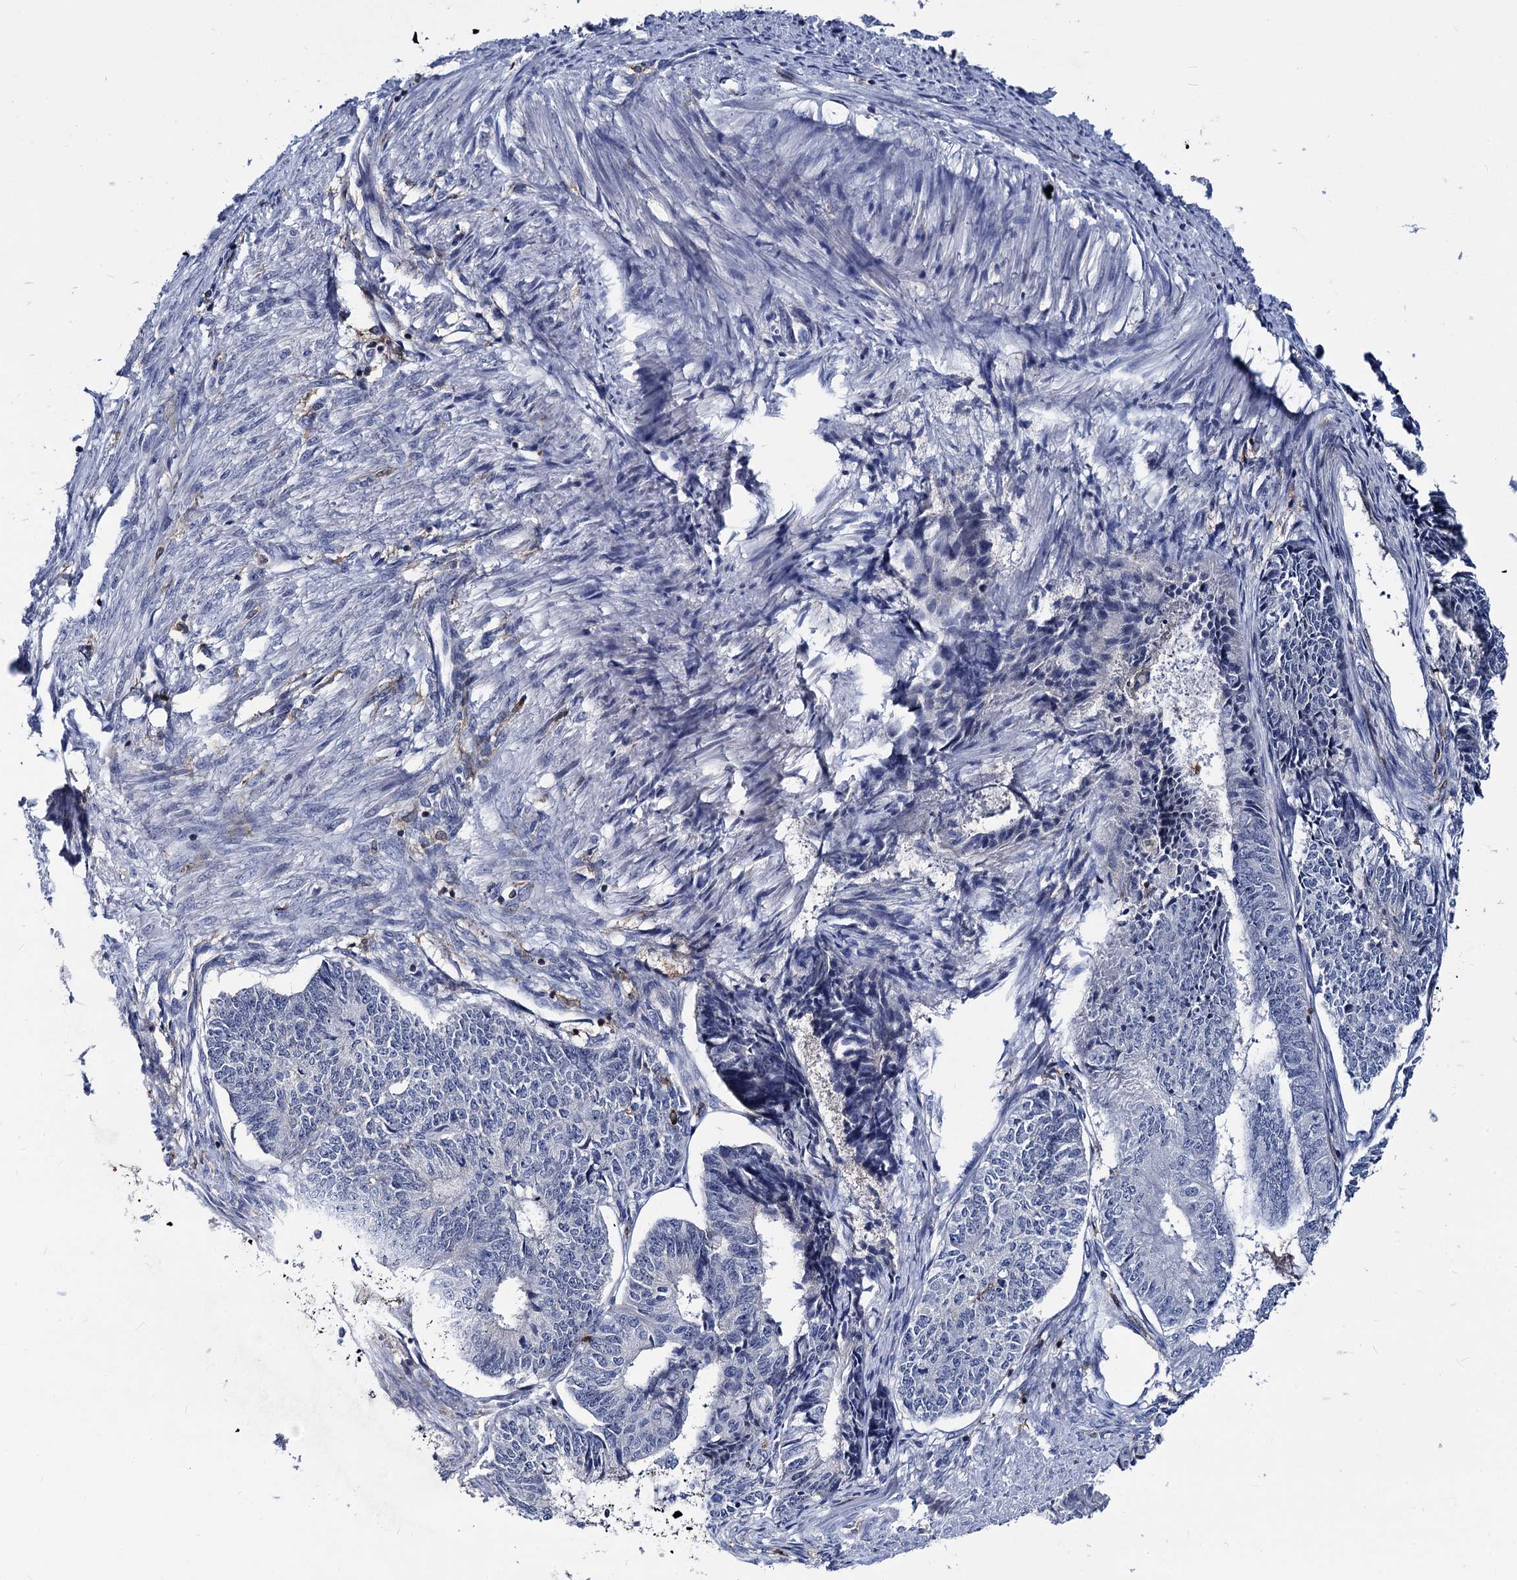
{"staining": {"intensity": "negative", "quantity": "none", "location": "none"}, "tissue": "endometrial cancer", "cell_type": "Tumor cells", "image_type": "cancer", "snomed": [{"axis": "morphology", "description": "Adenocarcinoma, NOS"}, {"axis": "topography", "description": "Endometrium"}], "caption": "Image shows no protein expression in tumor cells of endometrial cancer (adenocarcinoma) tissue. (DAB (3,3'-diaminobenzidine) immunohistochemistry (IHC) with hematoxylin counter stain).", "gene": "RHOG", "patient": {"sex": "female", "age": 32}}